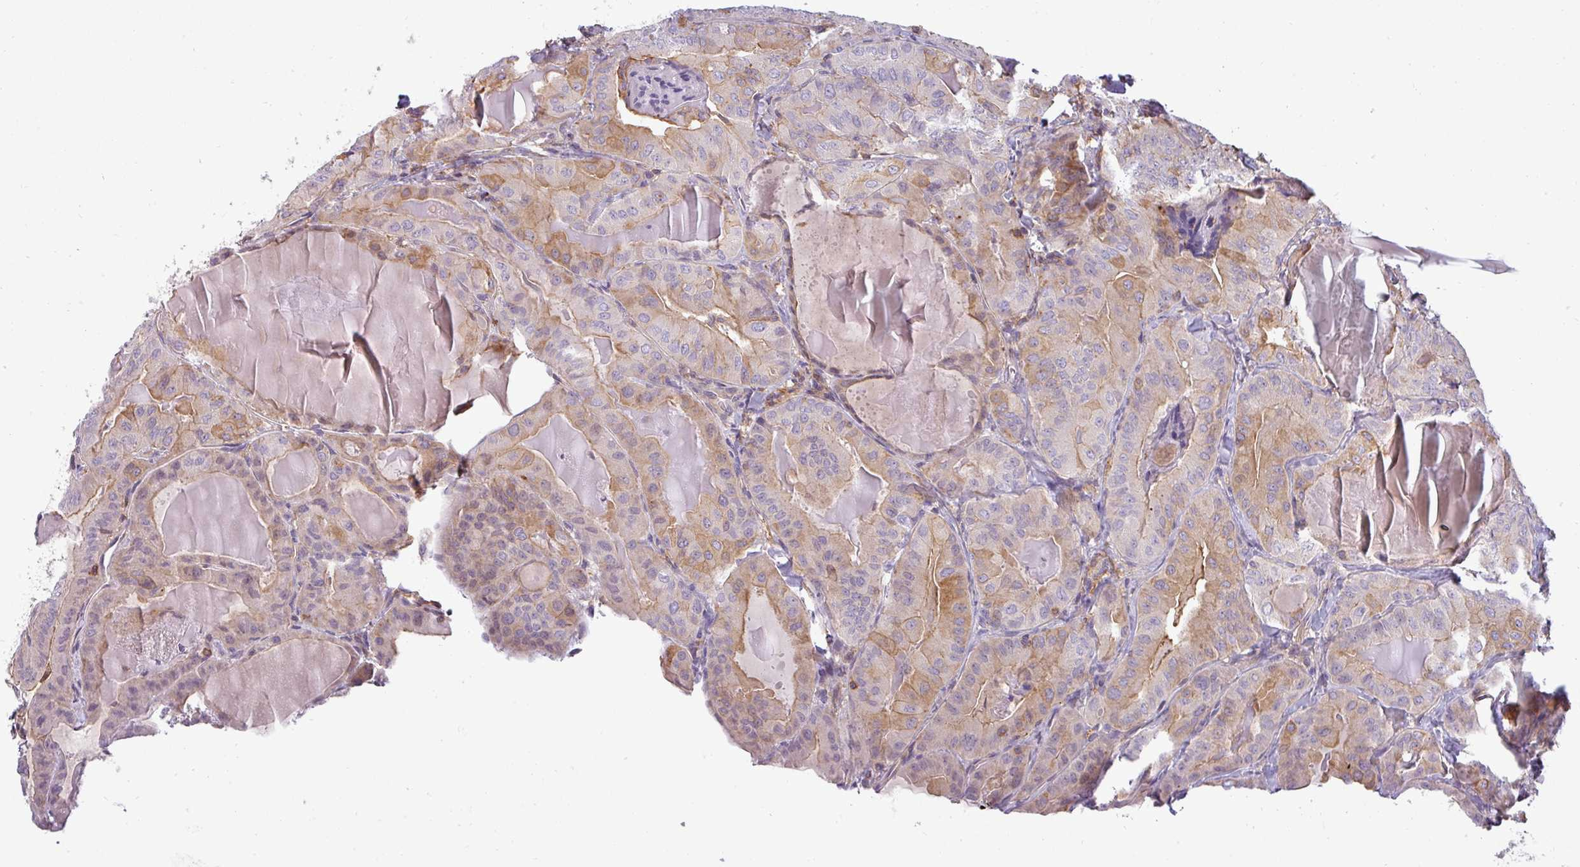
{"staining": {"intensity": "weak", "quantity": "<25%", "location": "cytoplasmic/membranous"}, "tissue": "thyroid cancer", "cell_type": "Tumor cells", "image_type": "cancer", "snomed": [{"axis": "morphology", "description": "Papillary adenocarcinoma, NOS"}, {"axis": "topography", "description": "Thyroid gland"}], "caption": "High power microscopy photomicrograph of an IHC micrograph of thyroid cancer (papillary adenocarcinoma), revealing no significant expression in tumor cells. (DAB immunohistochemistry (IHC) with hematoxylin counter stain).", "gene": "ZNF835", "patient": {"sex": "female", "age": 68}}